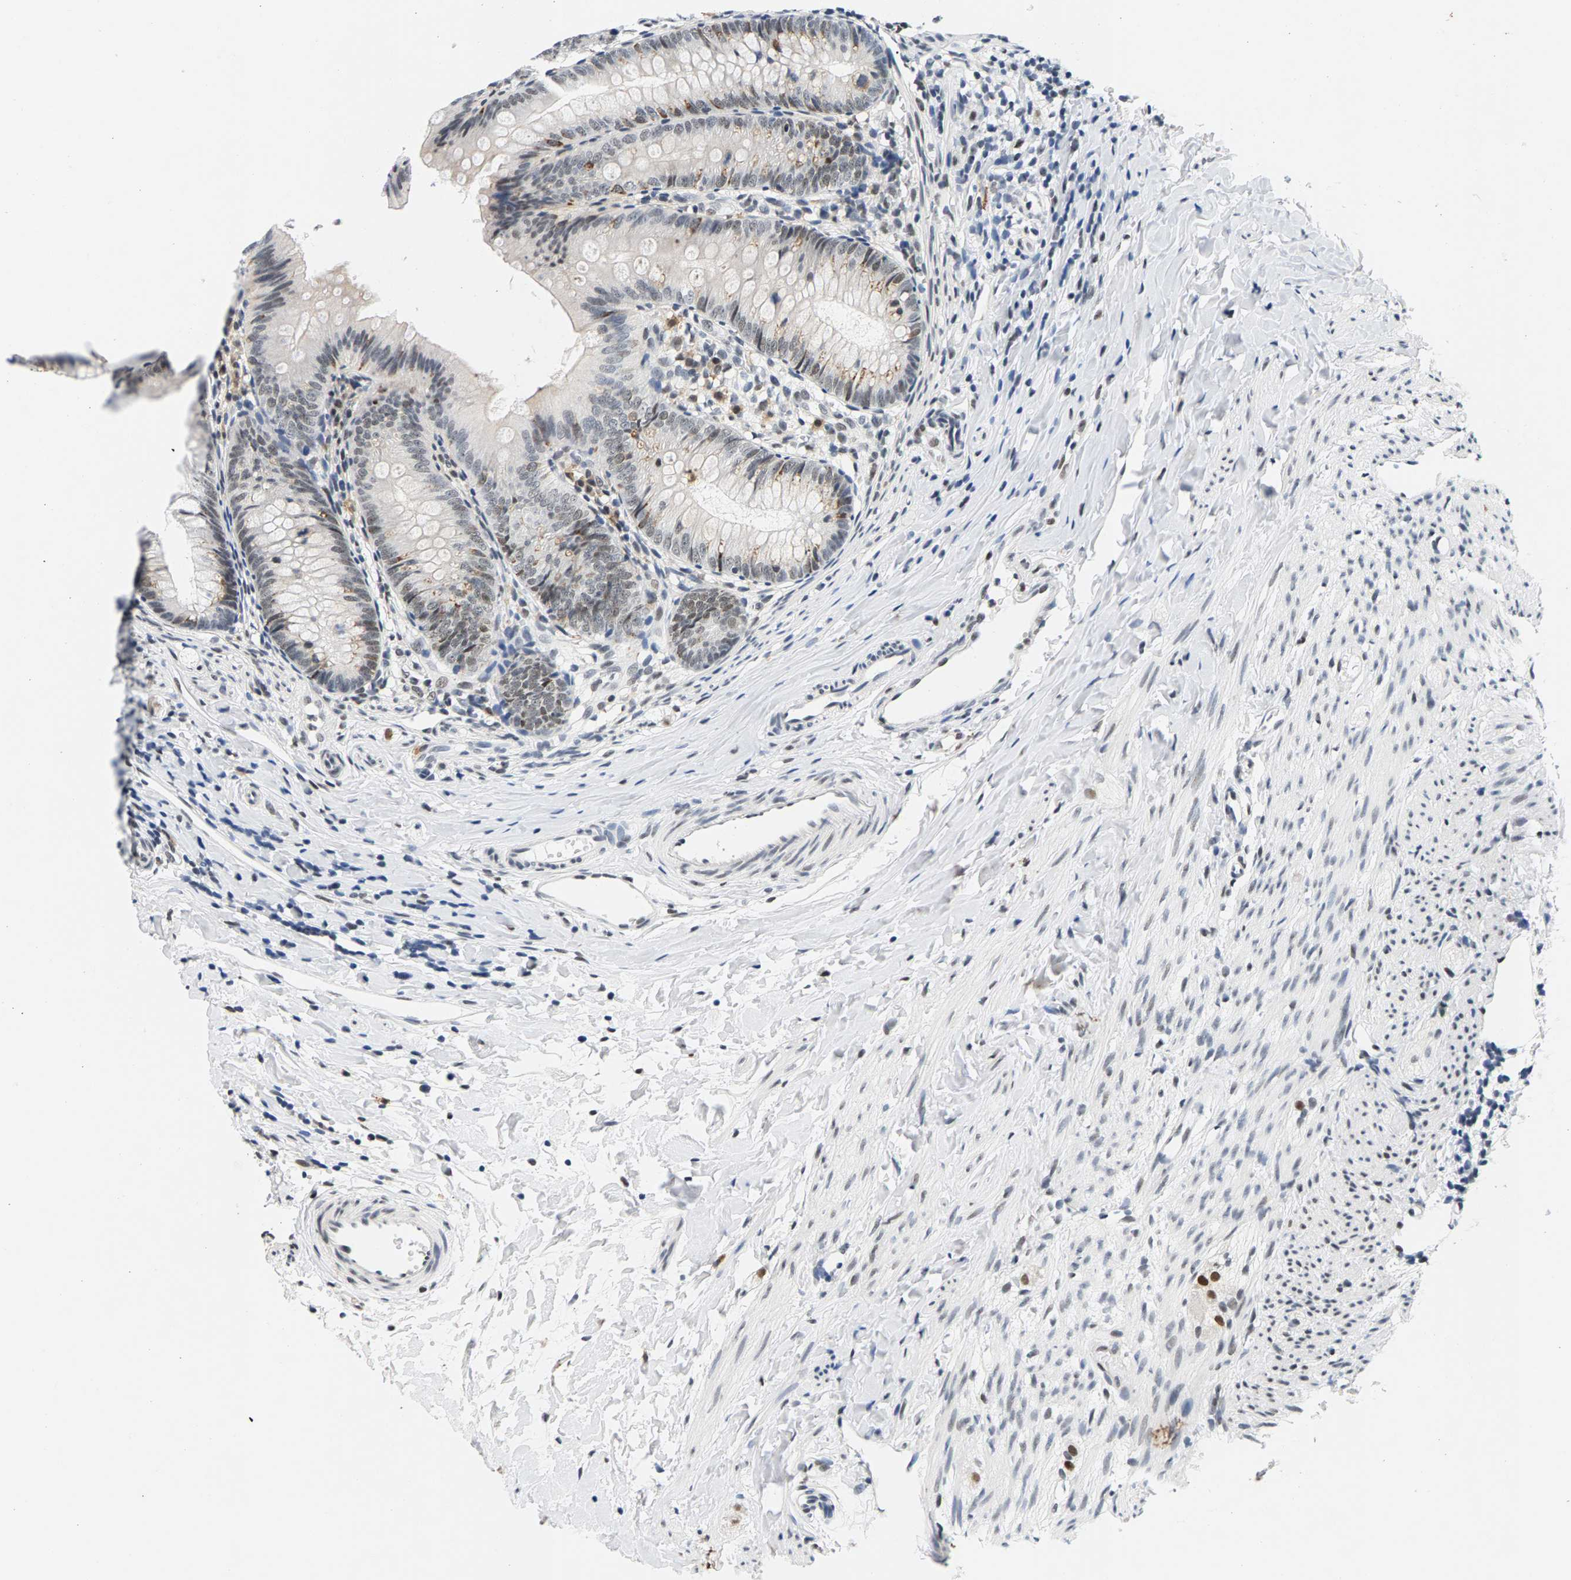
{"staining": {"intensity": "weak", "quantity": "<25%", "location": "nuclear"}, "tissue": "appendix", "cell_type": "Glandular cells", "image_type": "normal", "snomed": [{"axis": "morphology", "description": "Normal tissue, NOS"}, {"axis": "topography", "description": "Appendix"}], "caption": "High power microscopy histopathology image of an IHC photomicrograph of normal appendix, revealing no significant staining in glandular cells. (Brightfield microscopy of DAB (3,3'-diaminobenzidine) immunohistochemistry (IHC) at high magnification).", "gene": "ATF2", "patient": {"sex": "male", "age": 1}}